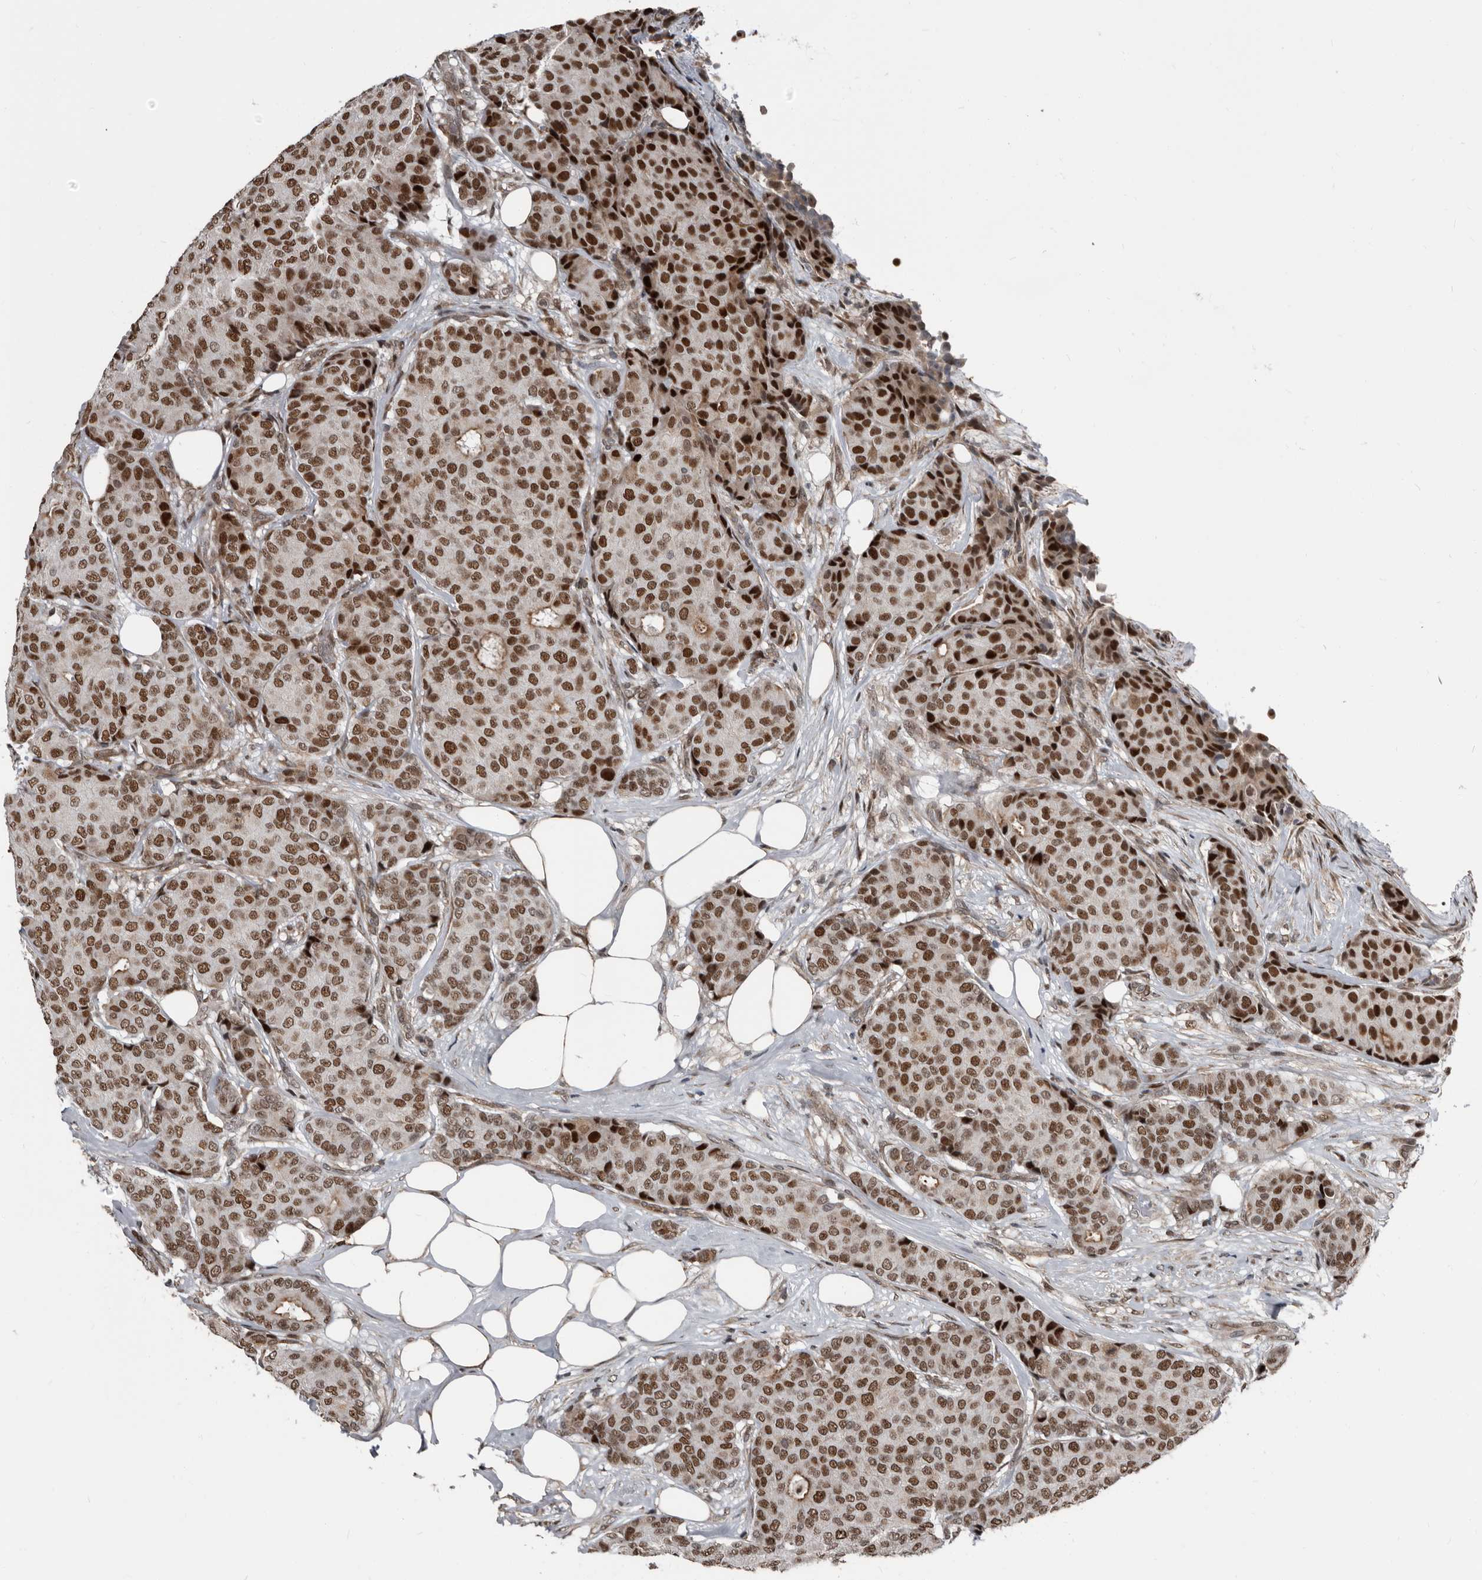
{"staining": {"intensity": "moderate", "quantity": ">75%", "location": "nuclear"}, "tissue": "breast cancer", "cell_type": "Tumor cells", "image_type": "cancer", "snomed": [{"axis": "morphology", "description": "Duct carcinoma"}, {"axis": "topography", "description": "Breast"}], "caption": "A micrograph showing moderate nuclear expression in approximately >75% of tumor cells in breast intraductal carcinoma, as visualized by brown immunohistochemical staining.", "gene": "CHD1L", "patient": {"sex": "female", "age": 75}}